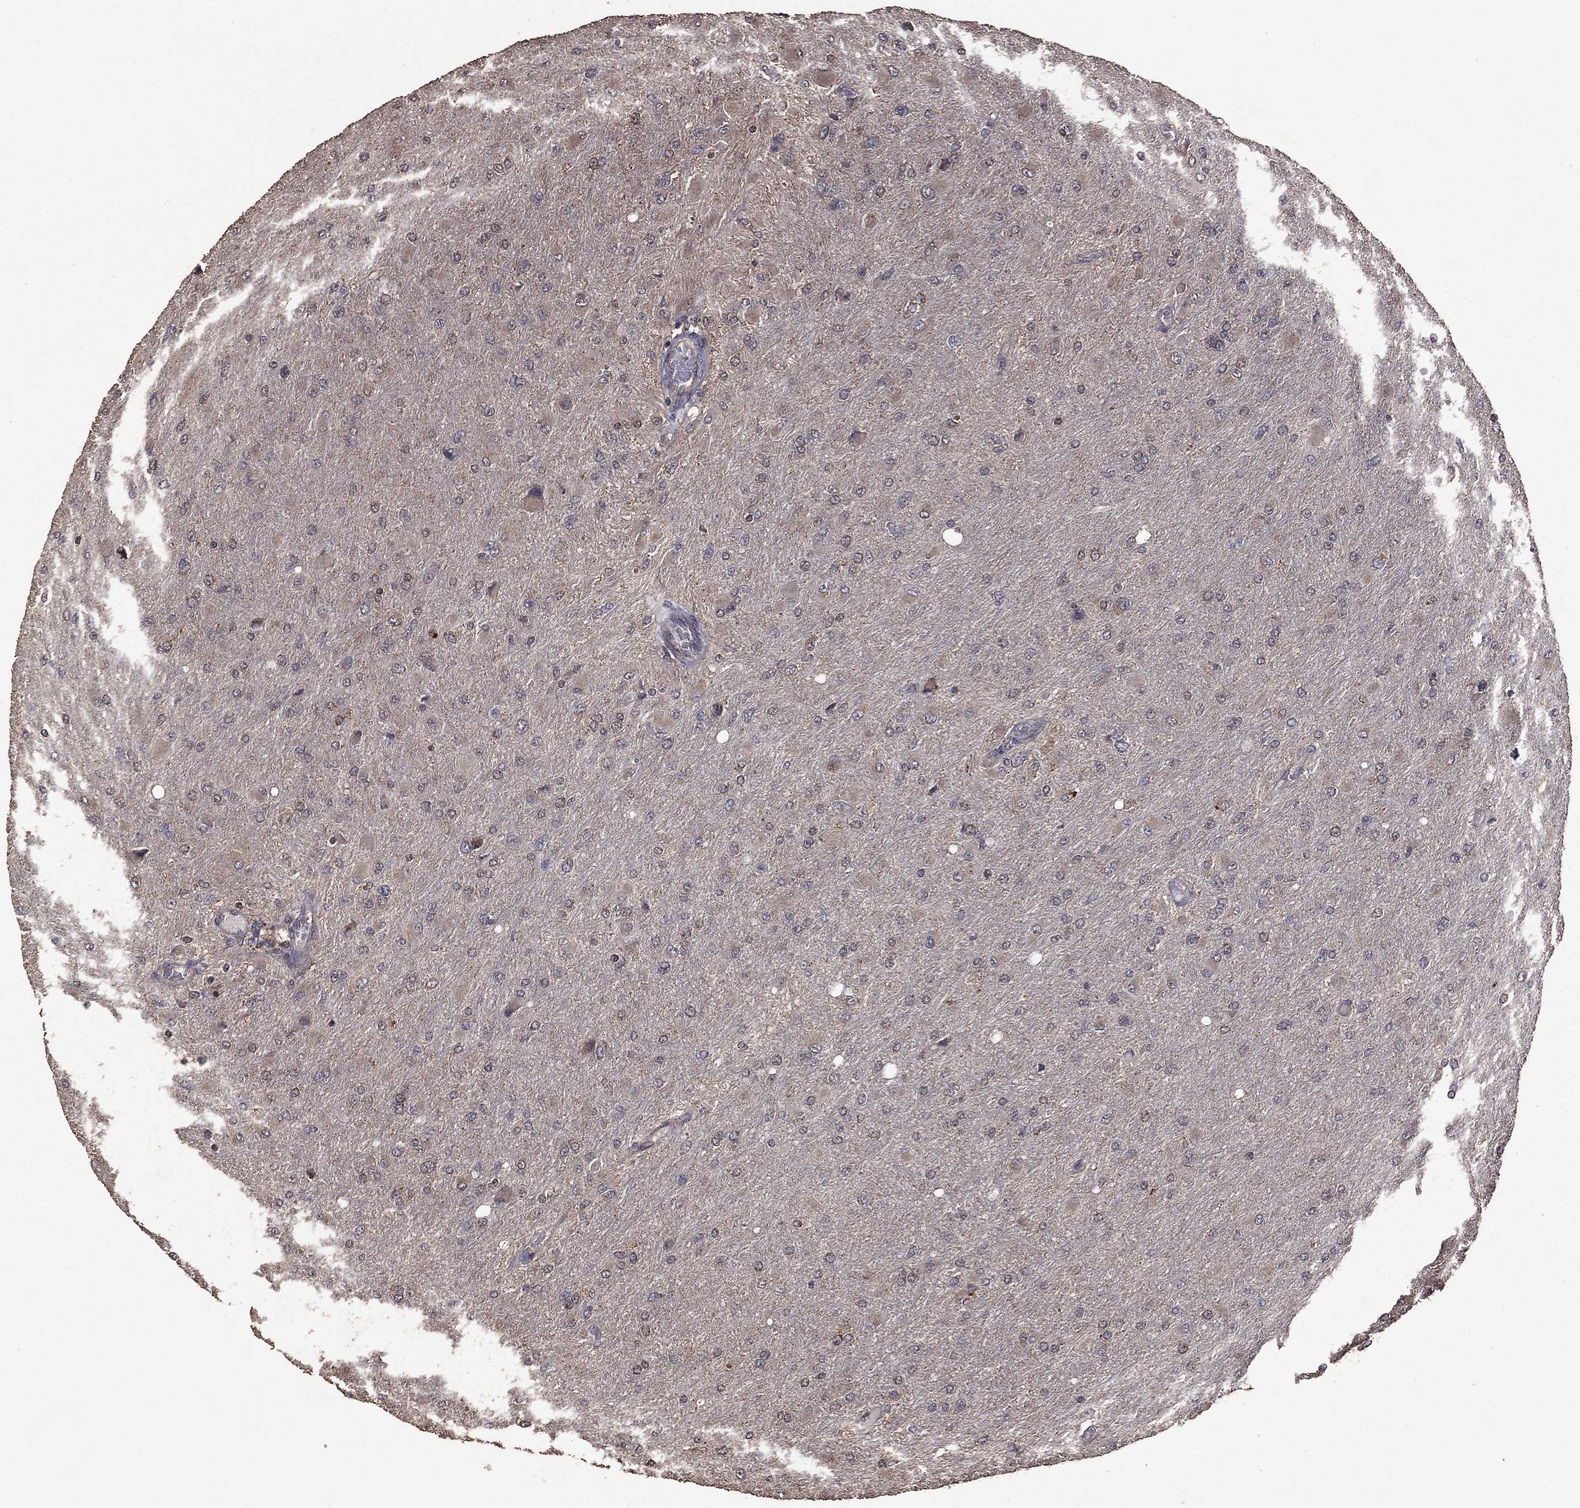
{"staining": {"intensity": "weak", "quantity": "25%-75%", "location": "cytoplasmic/membranous"}, "tissue": "glioma", "cell_type": "Tumor cells", "image_type": "cancer", "snomed": [{"axis": "morphology", "description": "Glioma, malignant, High grade"}, {"axis": "topography", "description": "Cerebral cortex"}], "caption": "Protein expression analysis of human malignant glioma (high-grade) reveals weak cytoplasmic/membranous expression in about 25%-75% of tumor cells. Ihc stains the protein in brown and the nuclei are stained blue.", "gene": "BIRC6", "patient": {"sex": "female", "age": 36}}